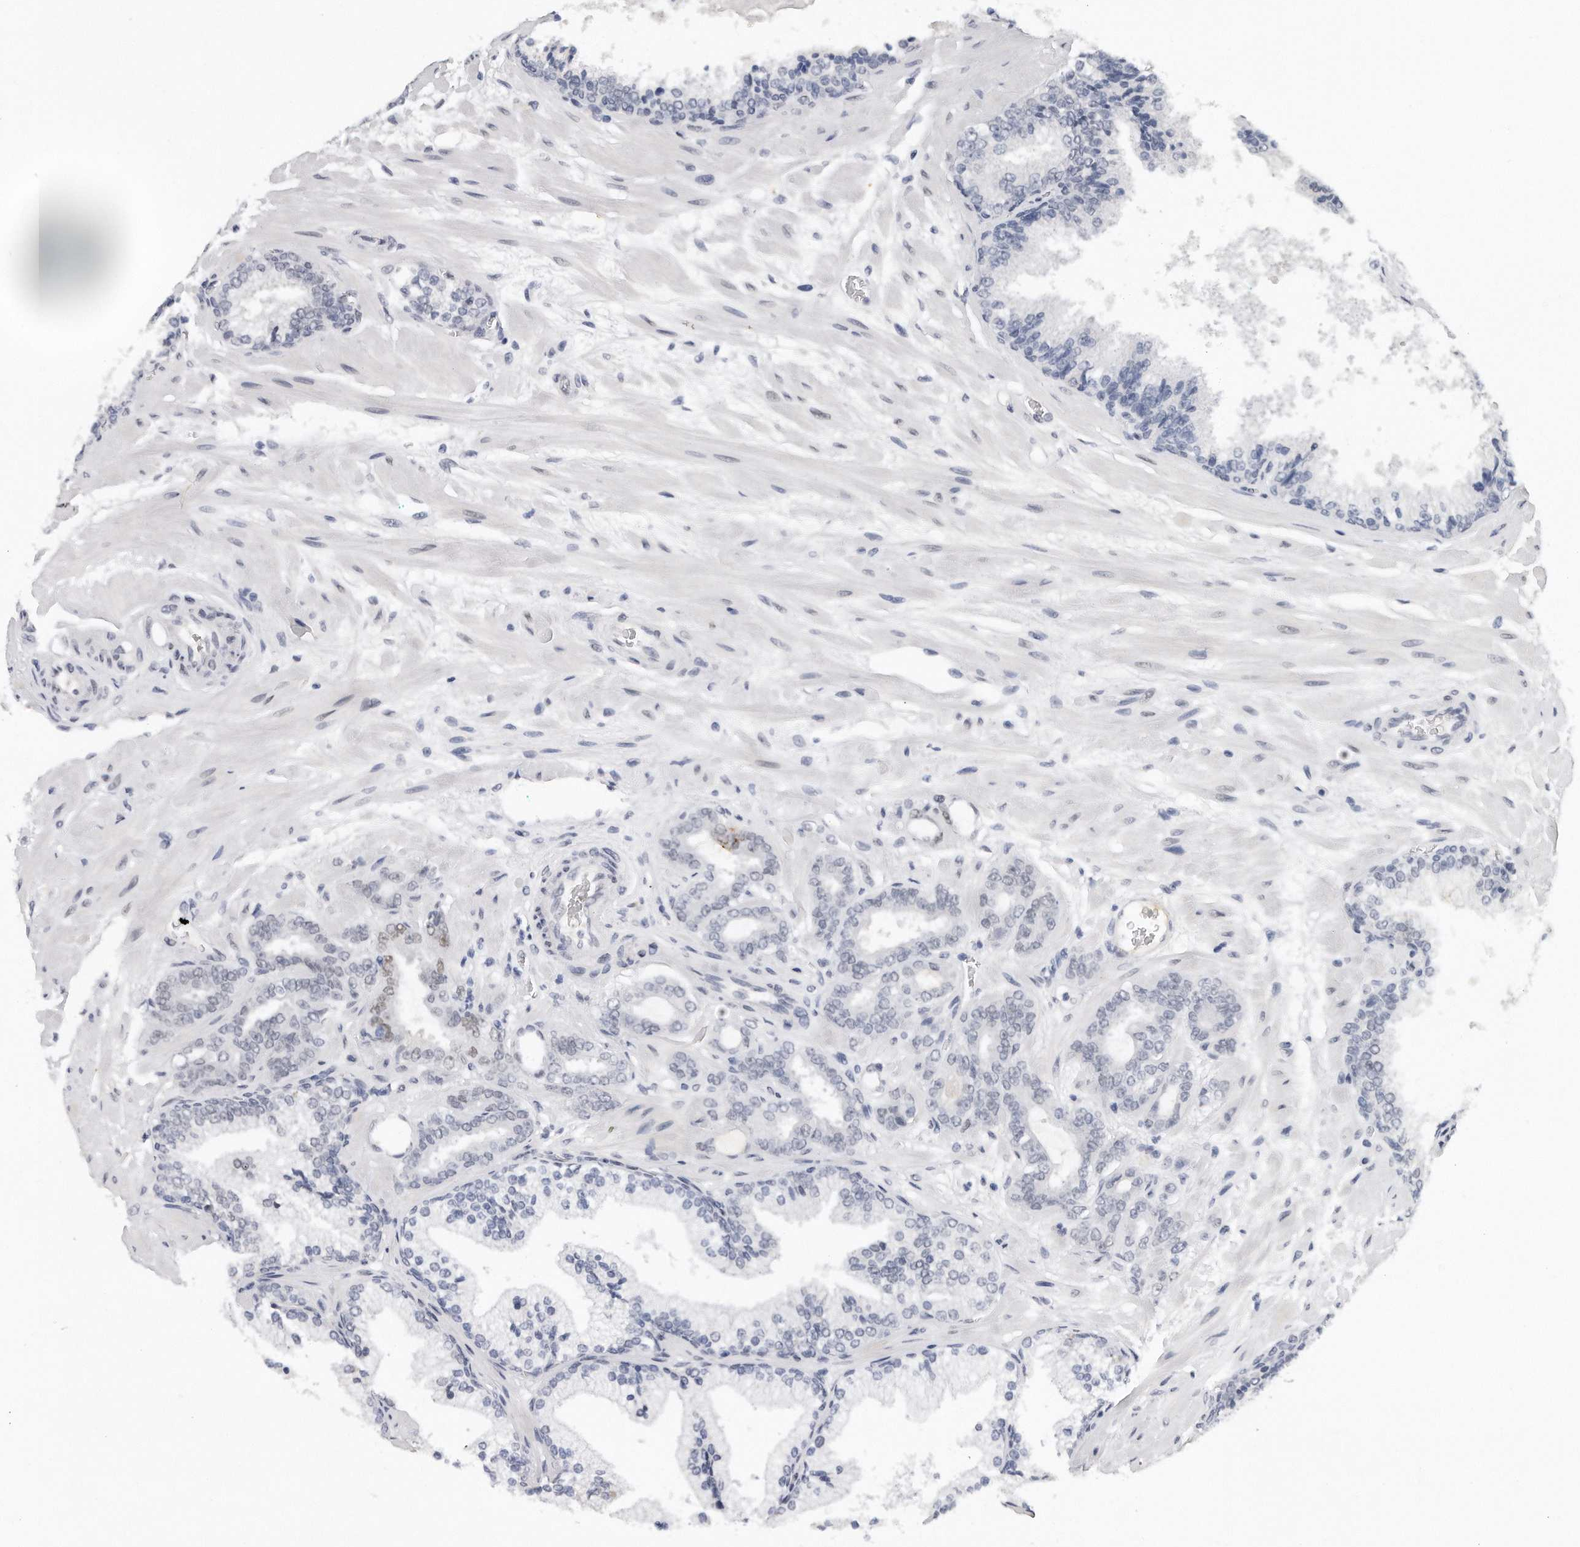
{"staining": {"intensity": "negative", "quantity": "none", "location": "none"}, "tissue": "prostate cancer", "cell_type": "Tumor cells", "image_type": "cancer", "snomed": [{"axis": "morphology", "description": "Adenocarcinoma, Low grade"}, {"axis": "topography", "description": "Prostate"}], "caption": "IHC of low-grade adenocarcinoma (prostate) demonstrates no expression in tumor cells.", "gene": "CTBP2", "patient": {"sex": "male", "age": 63}}